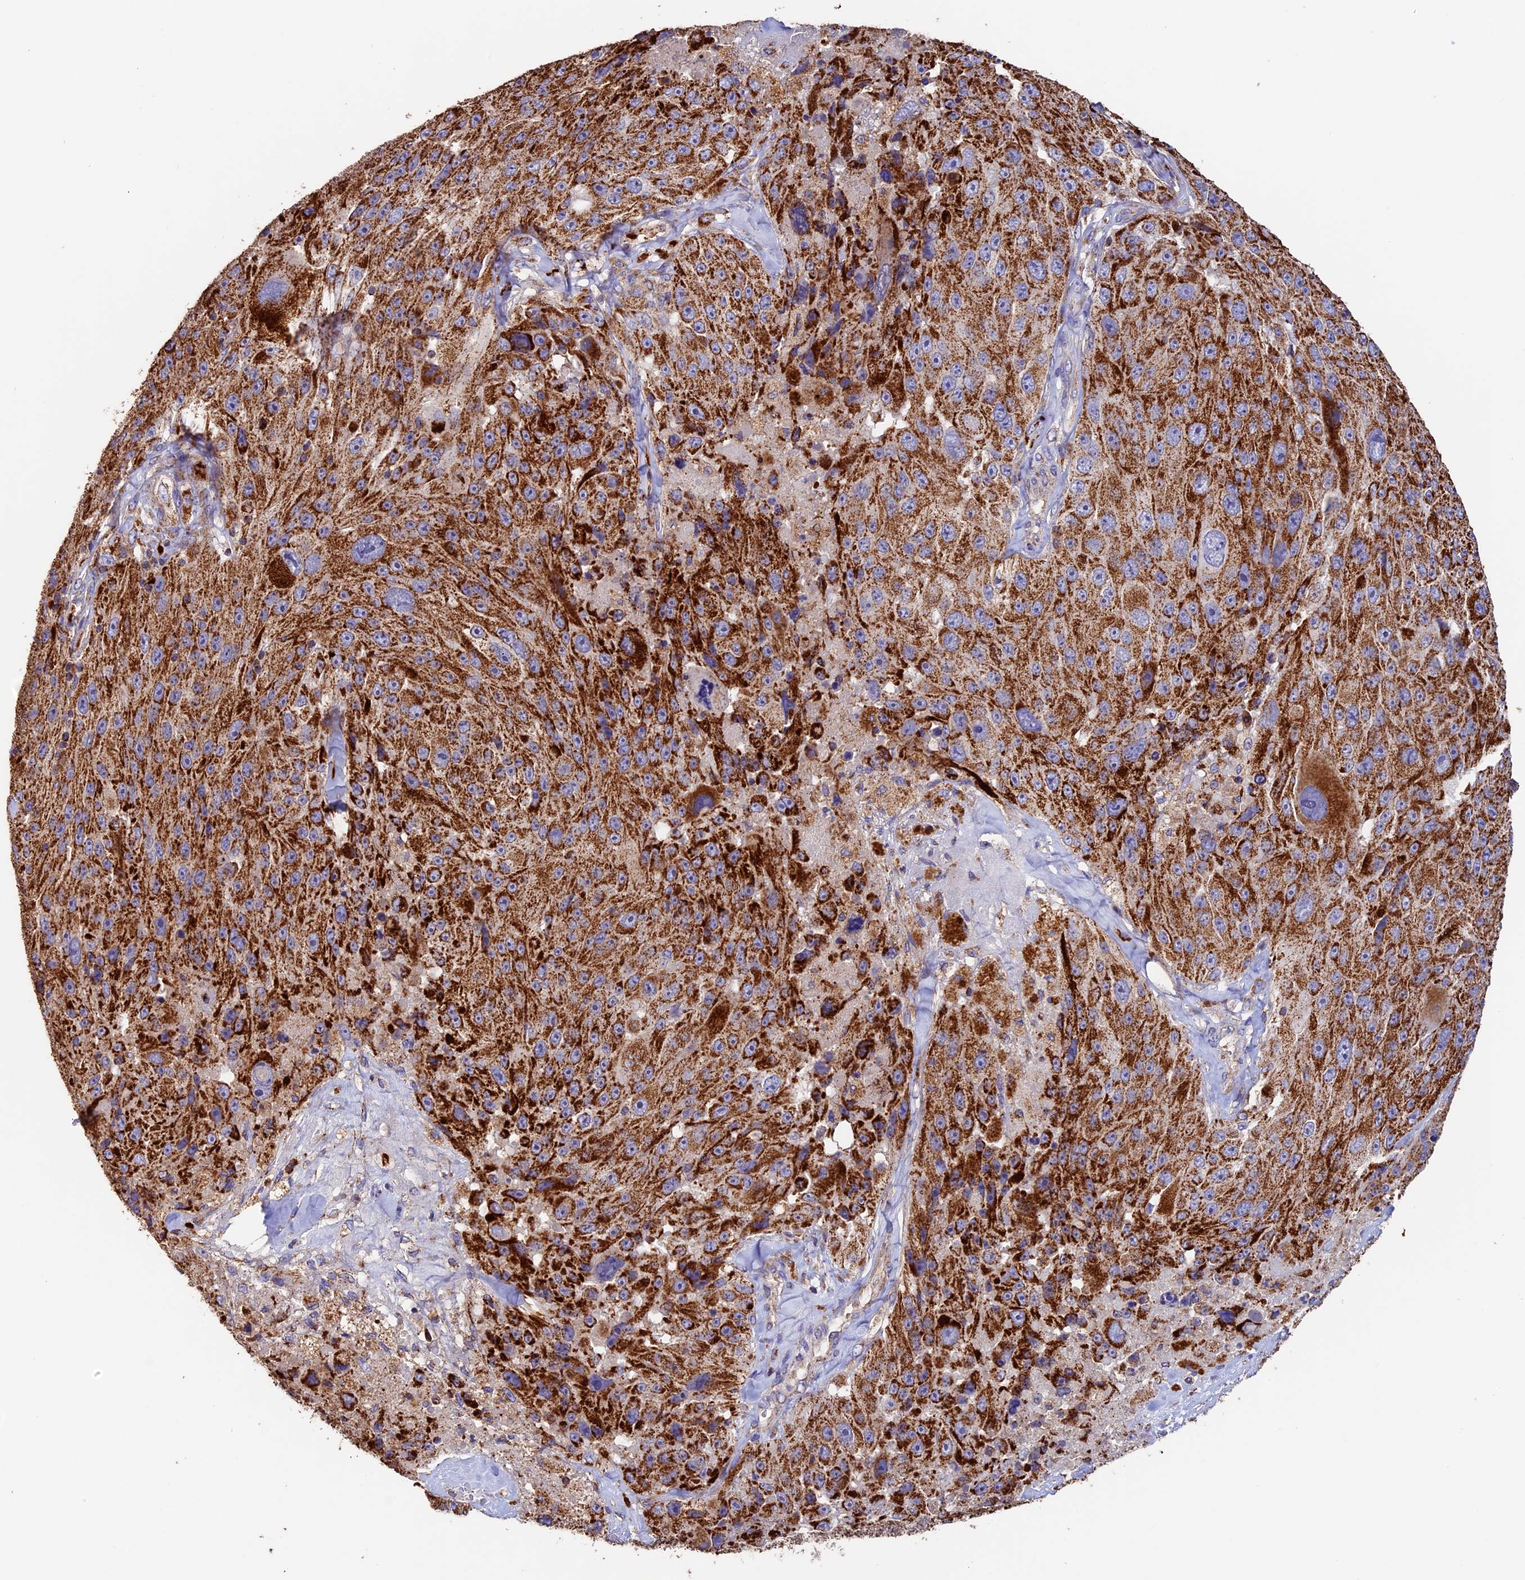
{"staining": {"intensity": "strong", "quantity": ">75%", "location": "cytoplasmic/membranous"}, "tissue": "melanoma", "cell_type": "Tumor cells", "image_type": "cancer", "snomed": [{"axis": "morphology", "description": "Malignant melanoma, Metastatic site"}, {"axis": "topography", "description": "Lymph node"}], "caption": "A histopathology image showing strong cytoplasmic/membranous expression in approximately >75% of tumor cells in malignant melanoma (metastatic site), as visualized by brown immunohistochemical staining.", "gene": "ADAT1", "patient": {"sex": "male", "age": 62}}